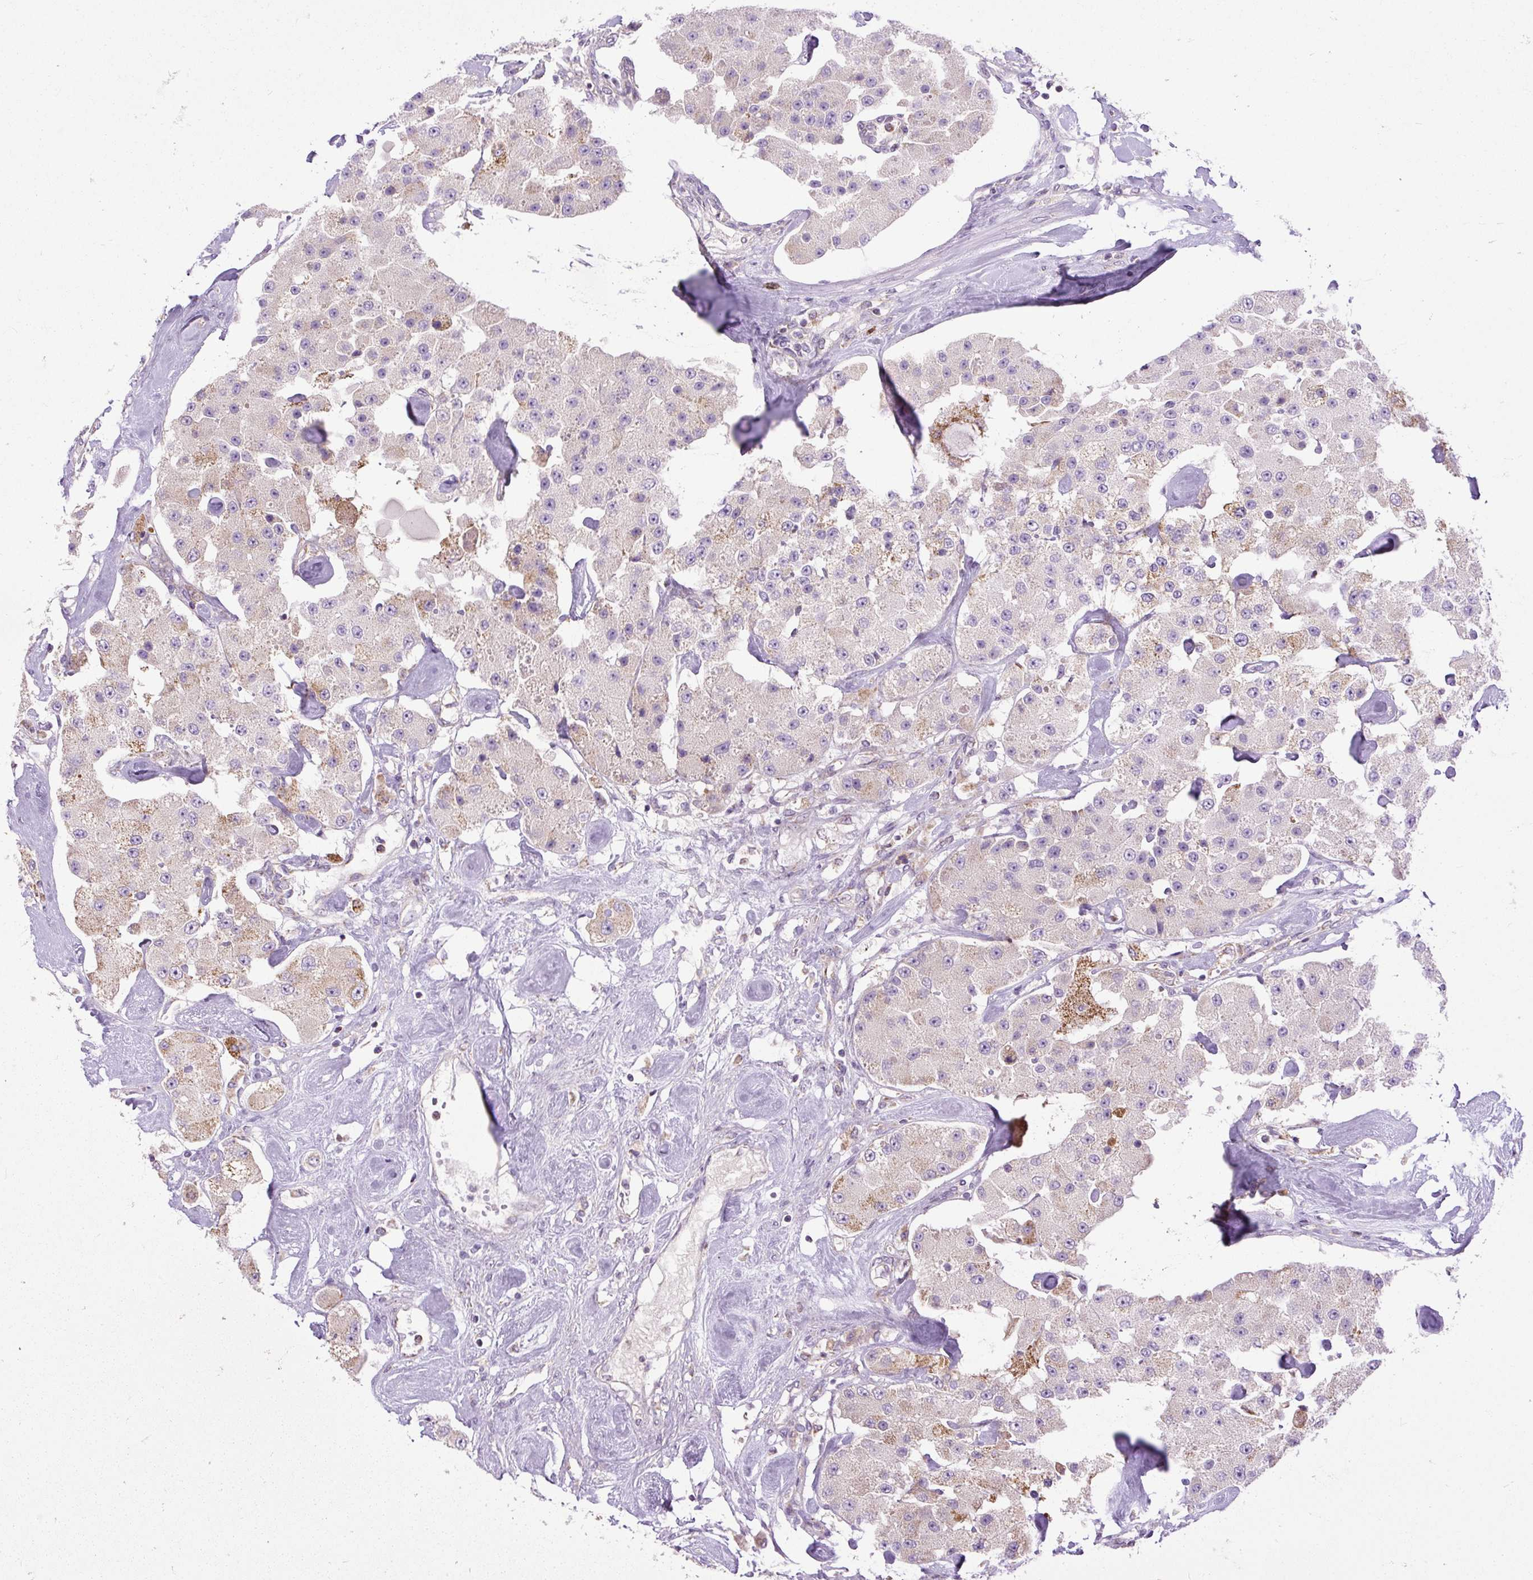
{"staining": {"intensity": "moderate", "quantity": "<25%", "location": "cytoplasmic/membranous"}, "tissue": "carcinoid", "cell_type": "Tumor cells", "image_type": "cancer", "snomed": [{"axis": "morphology", "description": "Carcinoid, malignant, NOS"}, {"axis": "topography", "description": "Pancreas"}], "caption": "Moderate cytoplasmic/membranous protein staining is seen in about <25% of tumor cells in carcinoid (malignant).", "gene": "TM2D3", "patient": {"sex": "male", "age": 41}}